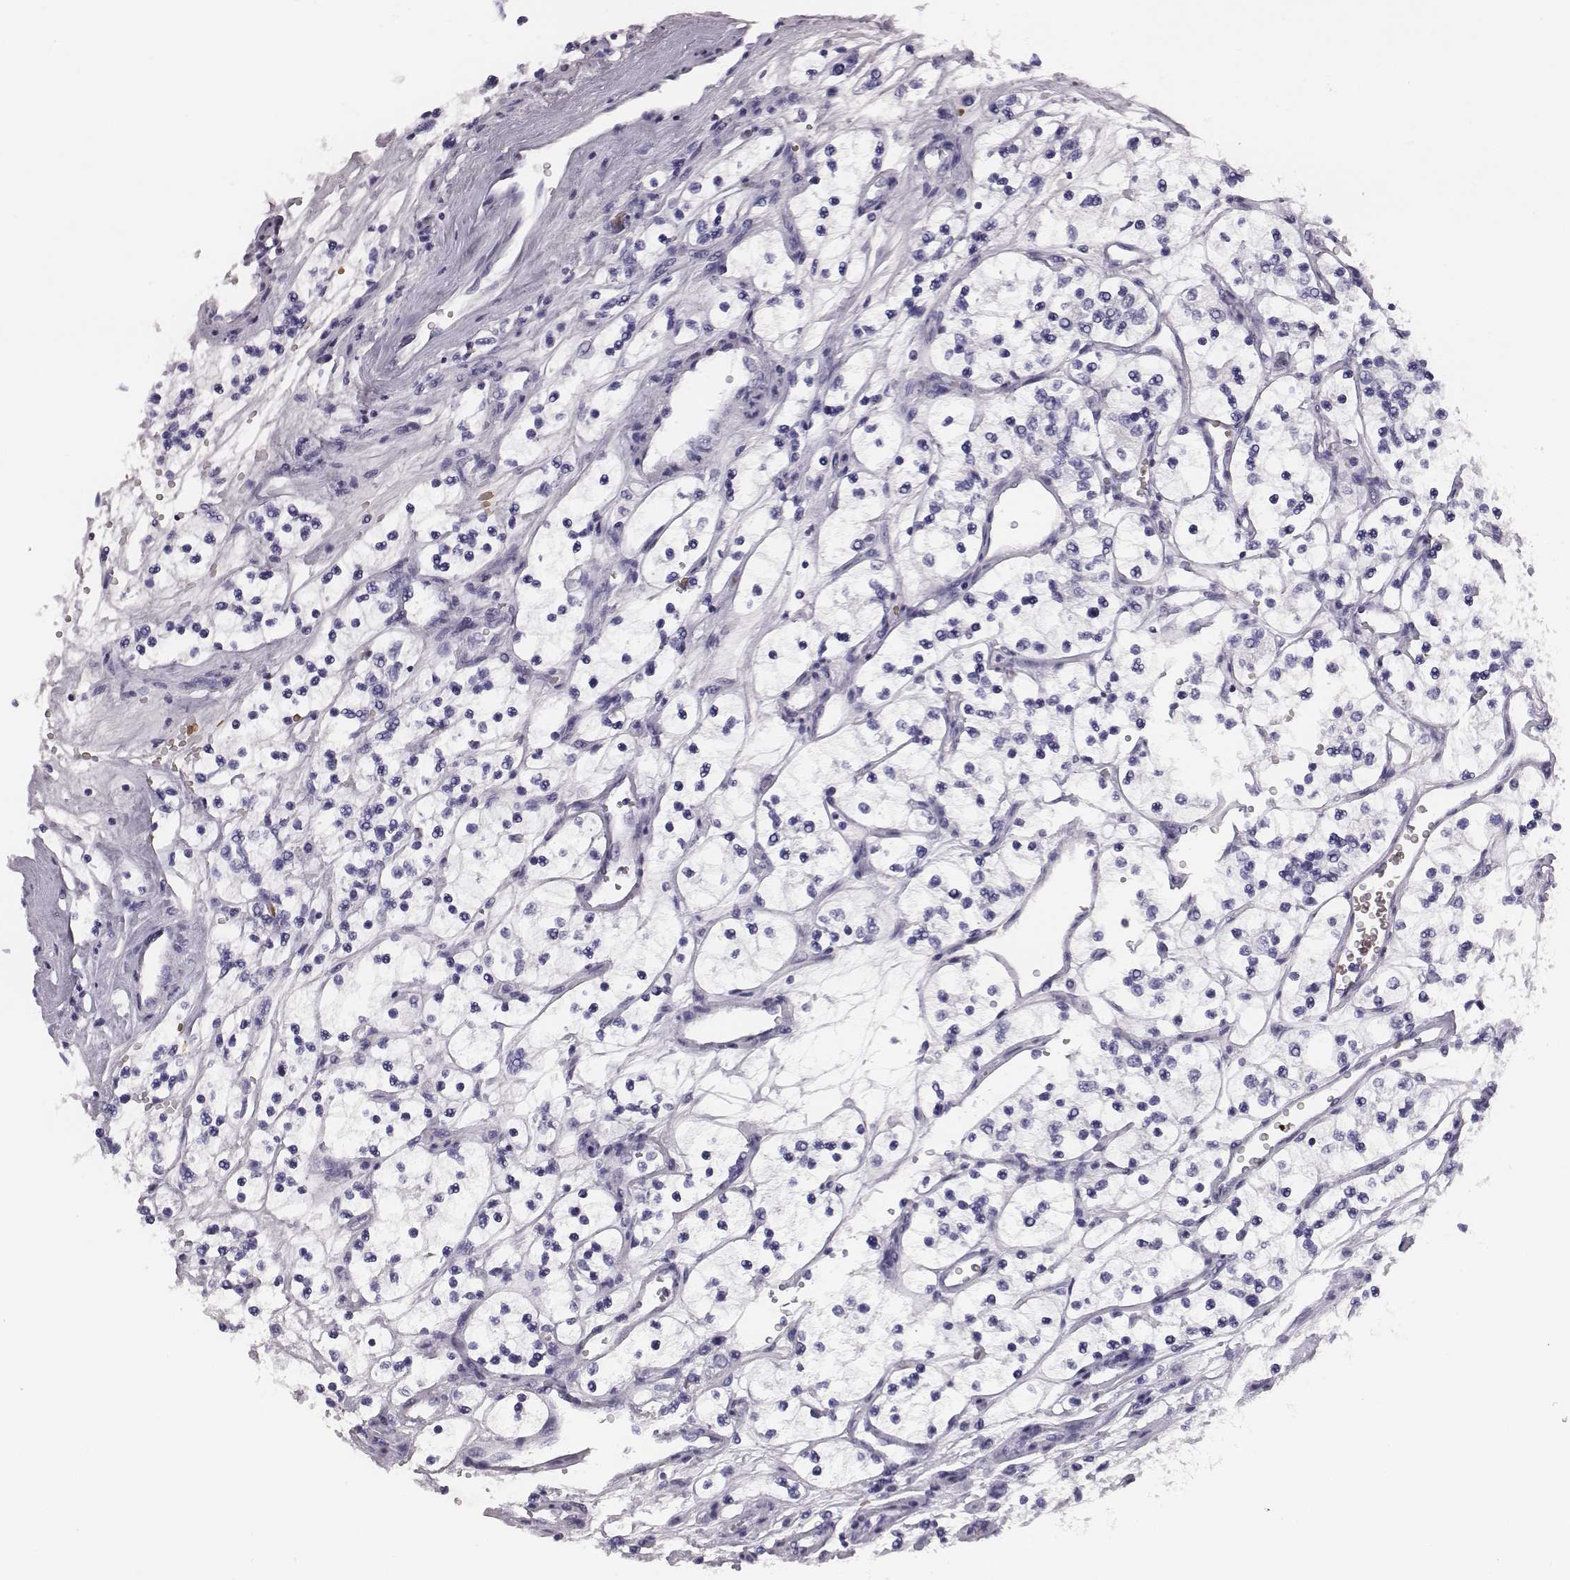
{"staining": {"intensity": "negative", "quantity": "none", "location": "none"}, "tissue": "renal cancer", "cell_type": "Tumor cells", "image_type": "cancer", "snomed": [{"axis": "morphology", "description": "Adenocarcinoma, NOS"}, {"axis": "topography", "description": "Kidney"}], "caption": "There is no significant positivity in tumor cells of renal cancer (adenocarcinoma). The staining was performed using DAB (3,3'-diaminobenzidine) to visualize the protein expression in brown, while the nuclei were stained in blue with hematoxylin (Magnification: 20x).", "gene": "HBZ", "patient": {"sex": "female", "age": 69}}